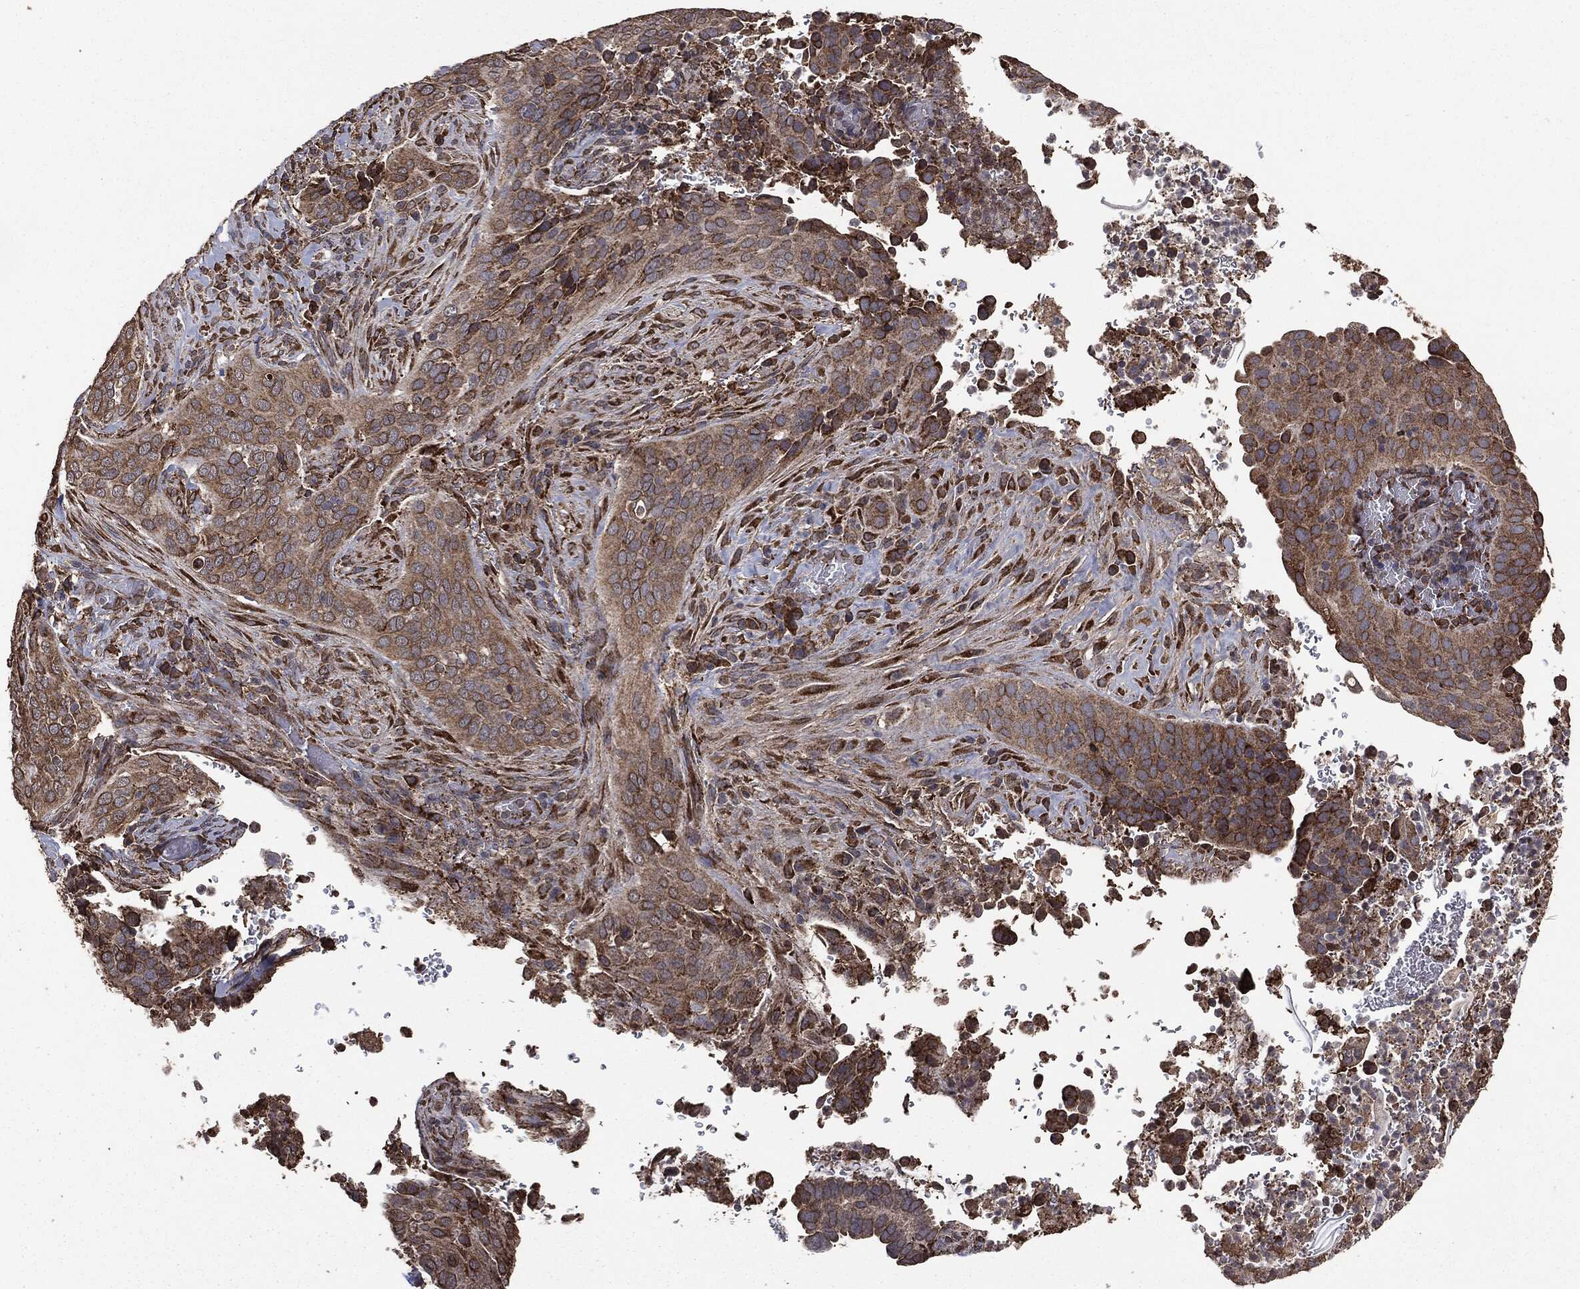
{"staining": {"intensity": "moderate", "quantity": "25%-75%", "location": "cytoplasmic/membranous"}, "tissue": "cervical cancer", "cell_type": "Tumor cells", "image_type": "cancer", "snomed": [{"axis": "morphology", "description": "Squamous cell carcinoma, NOS"}, {"axis": "topography", "description": "Cervix"}], "caption": "The micrograph exhibits immunohistochemical staining of squamous cell carcinoma (cervical). There is moderate cytoplasmic/membranous expression is present in about 25%-75% of tumor cells.", "gene": "MTOR", "patient": {"sex": "female", "age": 38}}